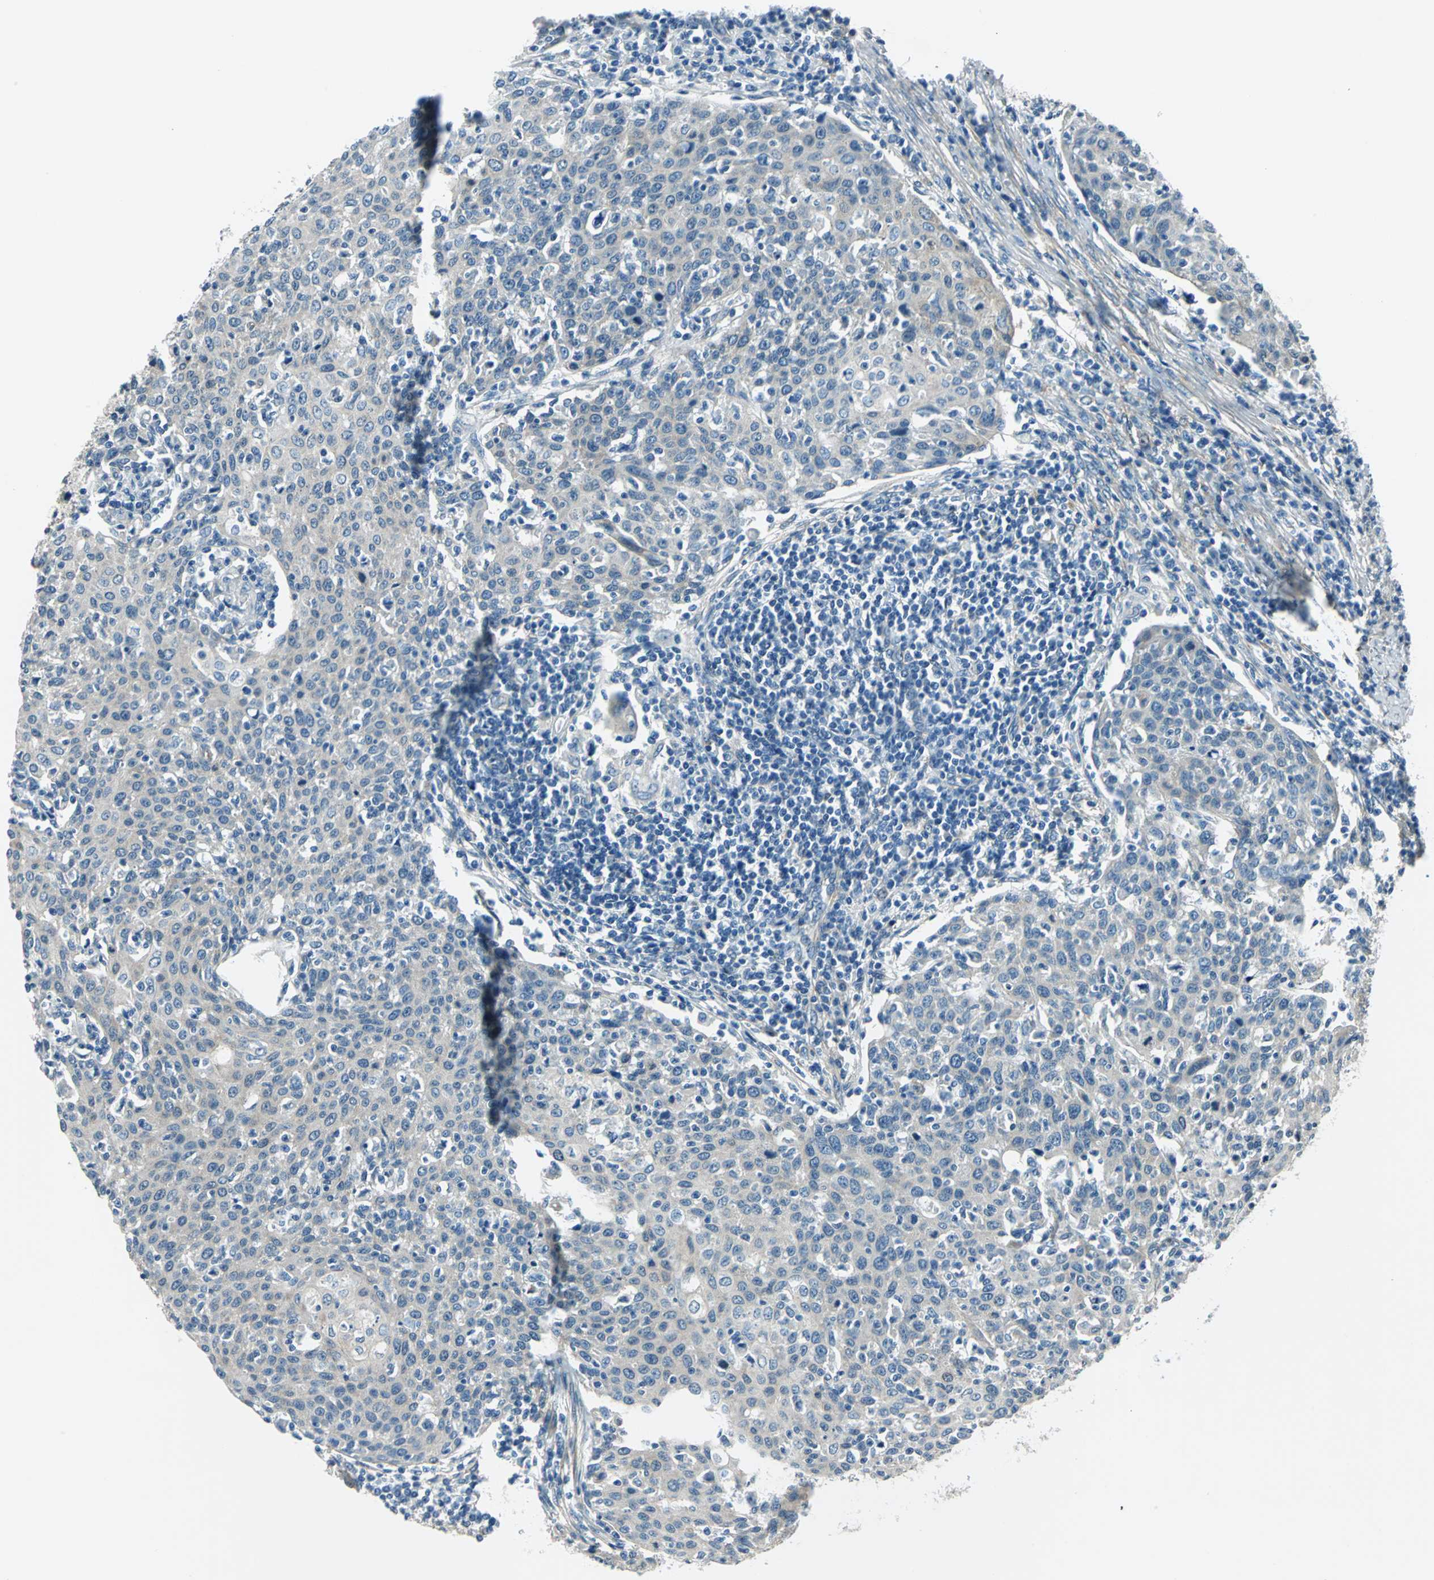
{"staining": {"intensity": "negative", "quantity": "none", "location": "none"}, "tissue": "cervical cancer", "cell_type": "Tumor cells", "image_type": "cancer", "snomed": [{"axis": "morphology", "description": "Squamous cell carcinoma, NOS"}, {"axis": "topography", "description": "Cervix"}], "caption": "Tumor cells show no significant staining in cervical squamous cell carcinoma.", "gene": "CDC42EP1", "patient": {"sex": "female", "age": 38}}